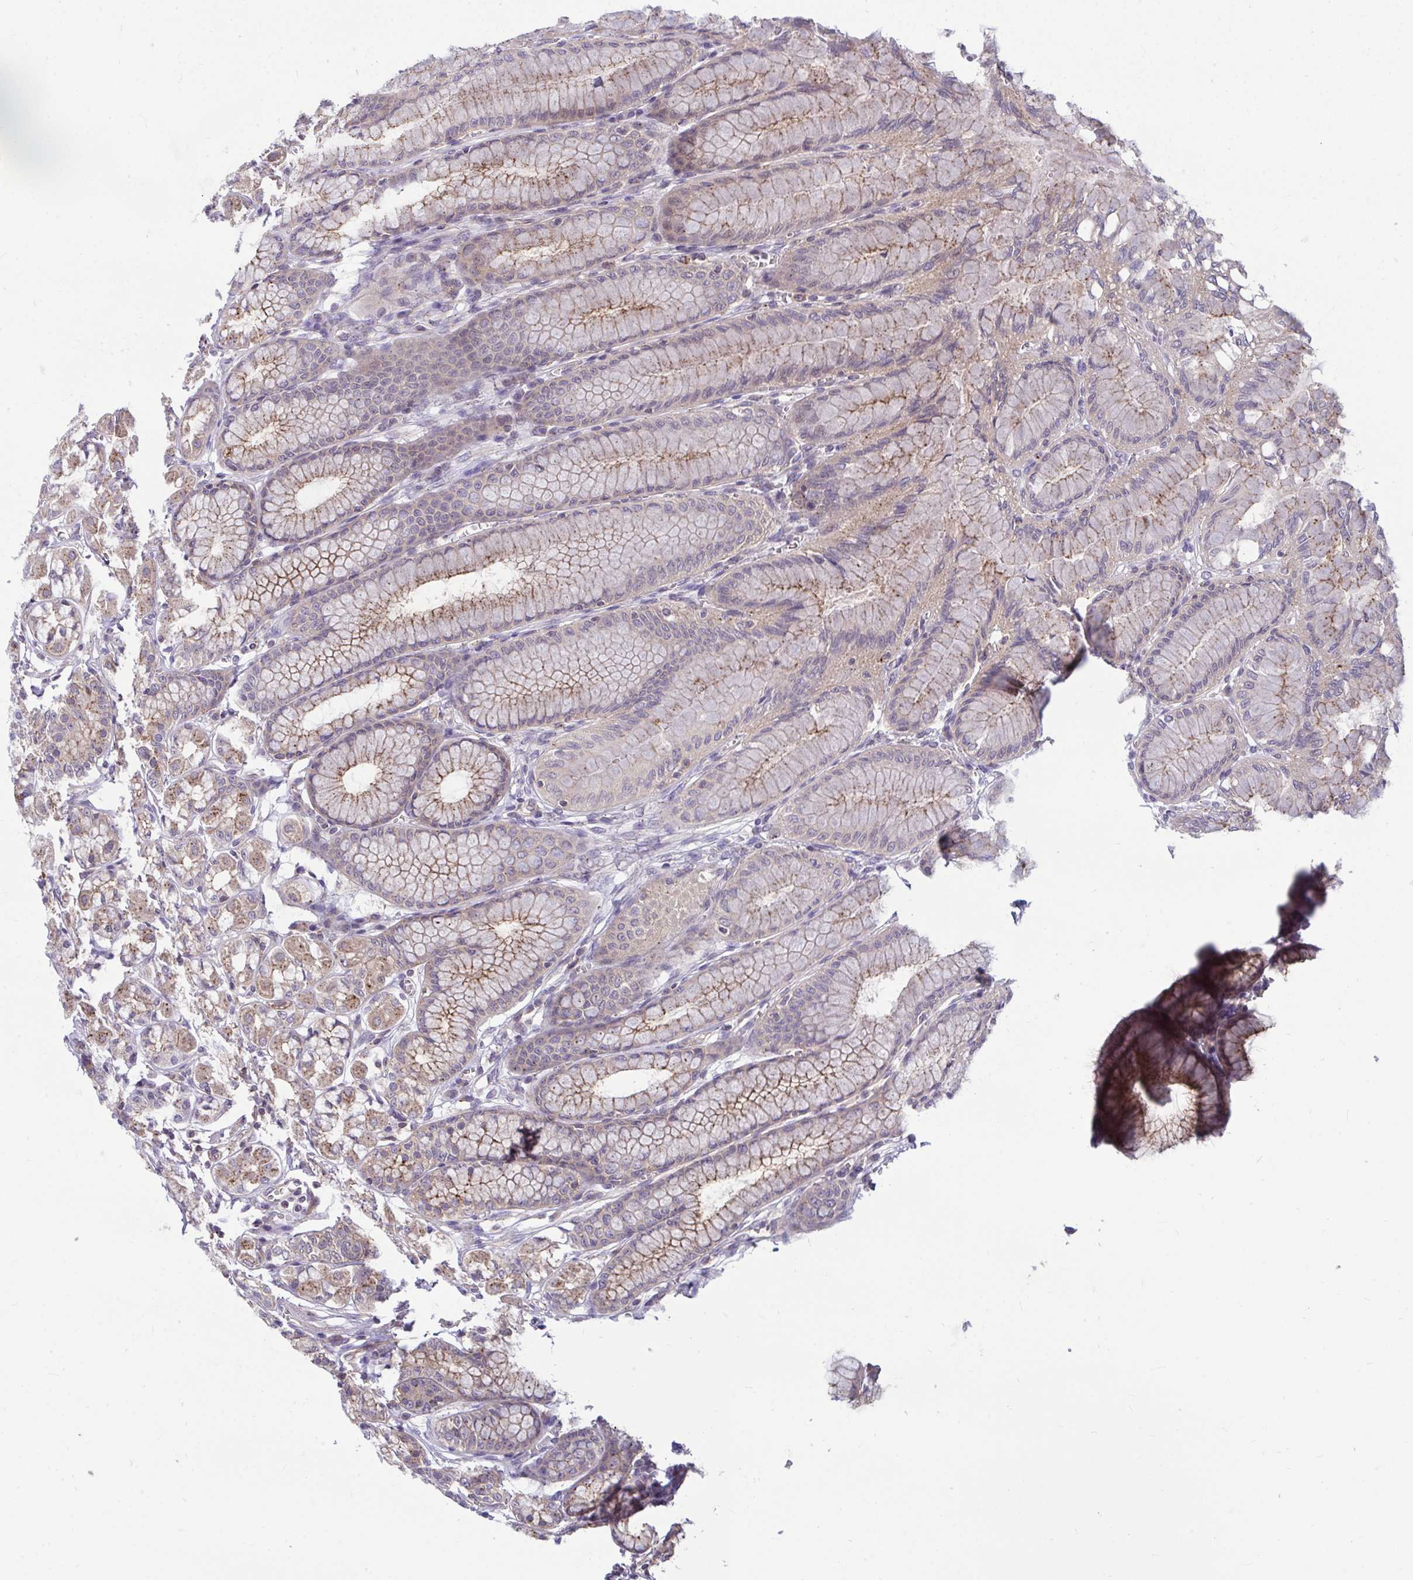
{"staining": {"intensity": "moderate", "quantity": ">75%", "location": "cytoplasmic/membranous"}, "tissue": "stomach", "cell_type": "Glandular cells", "image_type": "normal", "snomed": [{"axis": "morphology", "description": "Normal tissue, NOS"}, {"axis": "topography", "description": "Stomach"}, {"axis": "topography", "description": "Stomach, lower"}], "caption": "Approximately >75% of glandular cells in normal human stomach demonstrate moderate cytoplasmic/membranous protein staining as visualized by brown immunohistochemical staining.", "gene": "IST1", "patient": {"sex": "male", "age": 76}}